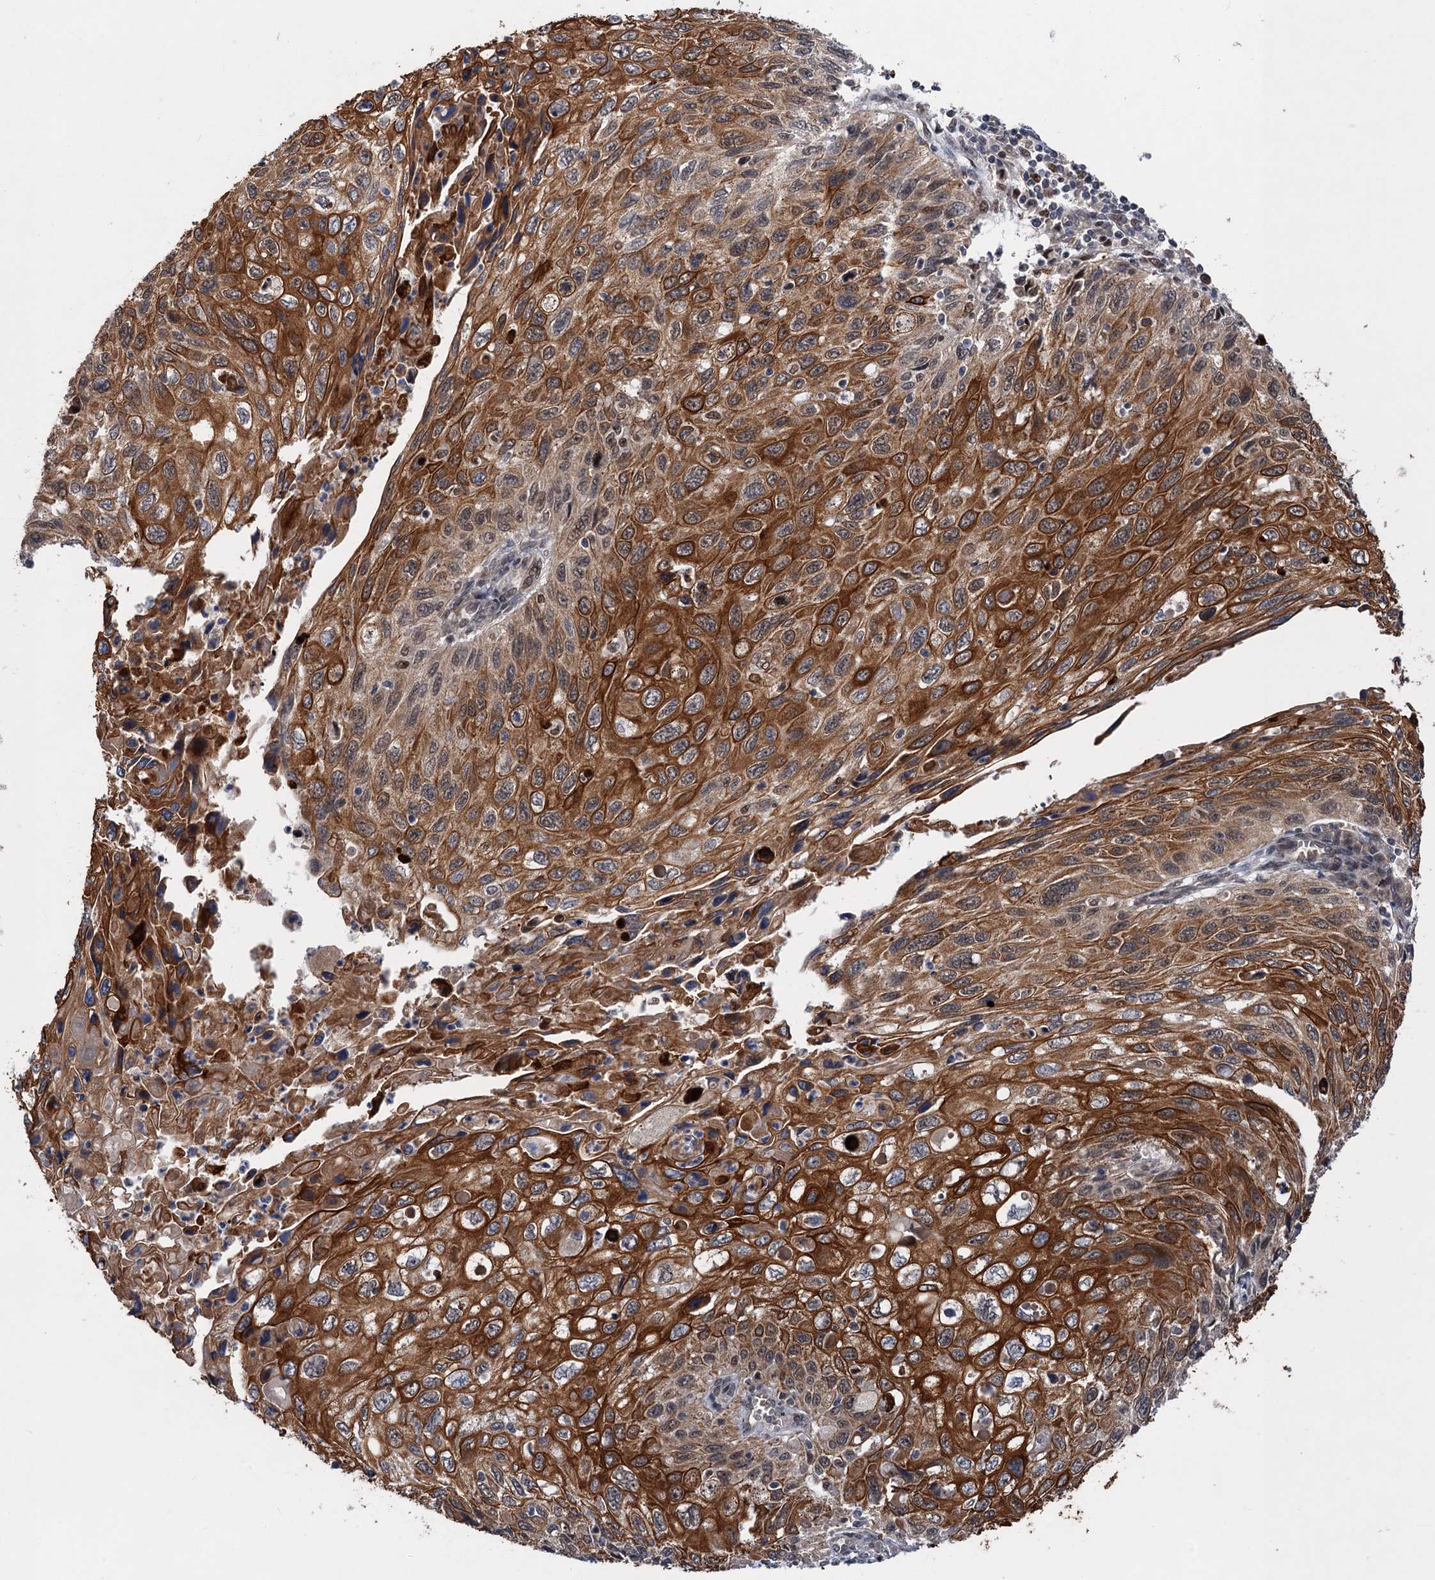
{"staining": {"intensity": "strong", "quantity": ">75%", "location": "cytoplasmic/membranous"}, "tissue": "cervical cancer", "cell_type": "Tumor cells", "image_type": "cancer", "snomed": [{"axis": "morphology", "description": "Squamous cell carcinoma, NOS"}, {"axis": "topography", "description": "Cervix"}], "caption": "Human cervical cancer (squamous cell carcinoma) stained with a protein marker shows strong staining in tumor cells.", "gene": "TTC31", "patient": {"sex": "female", "age": 70}}